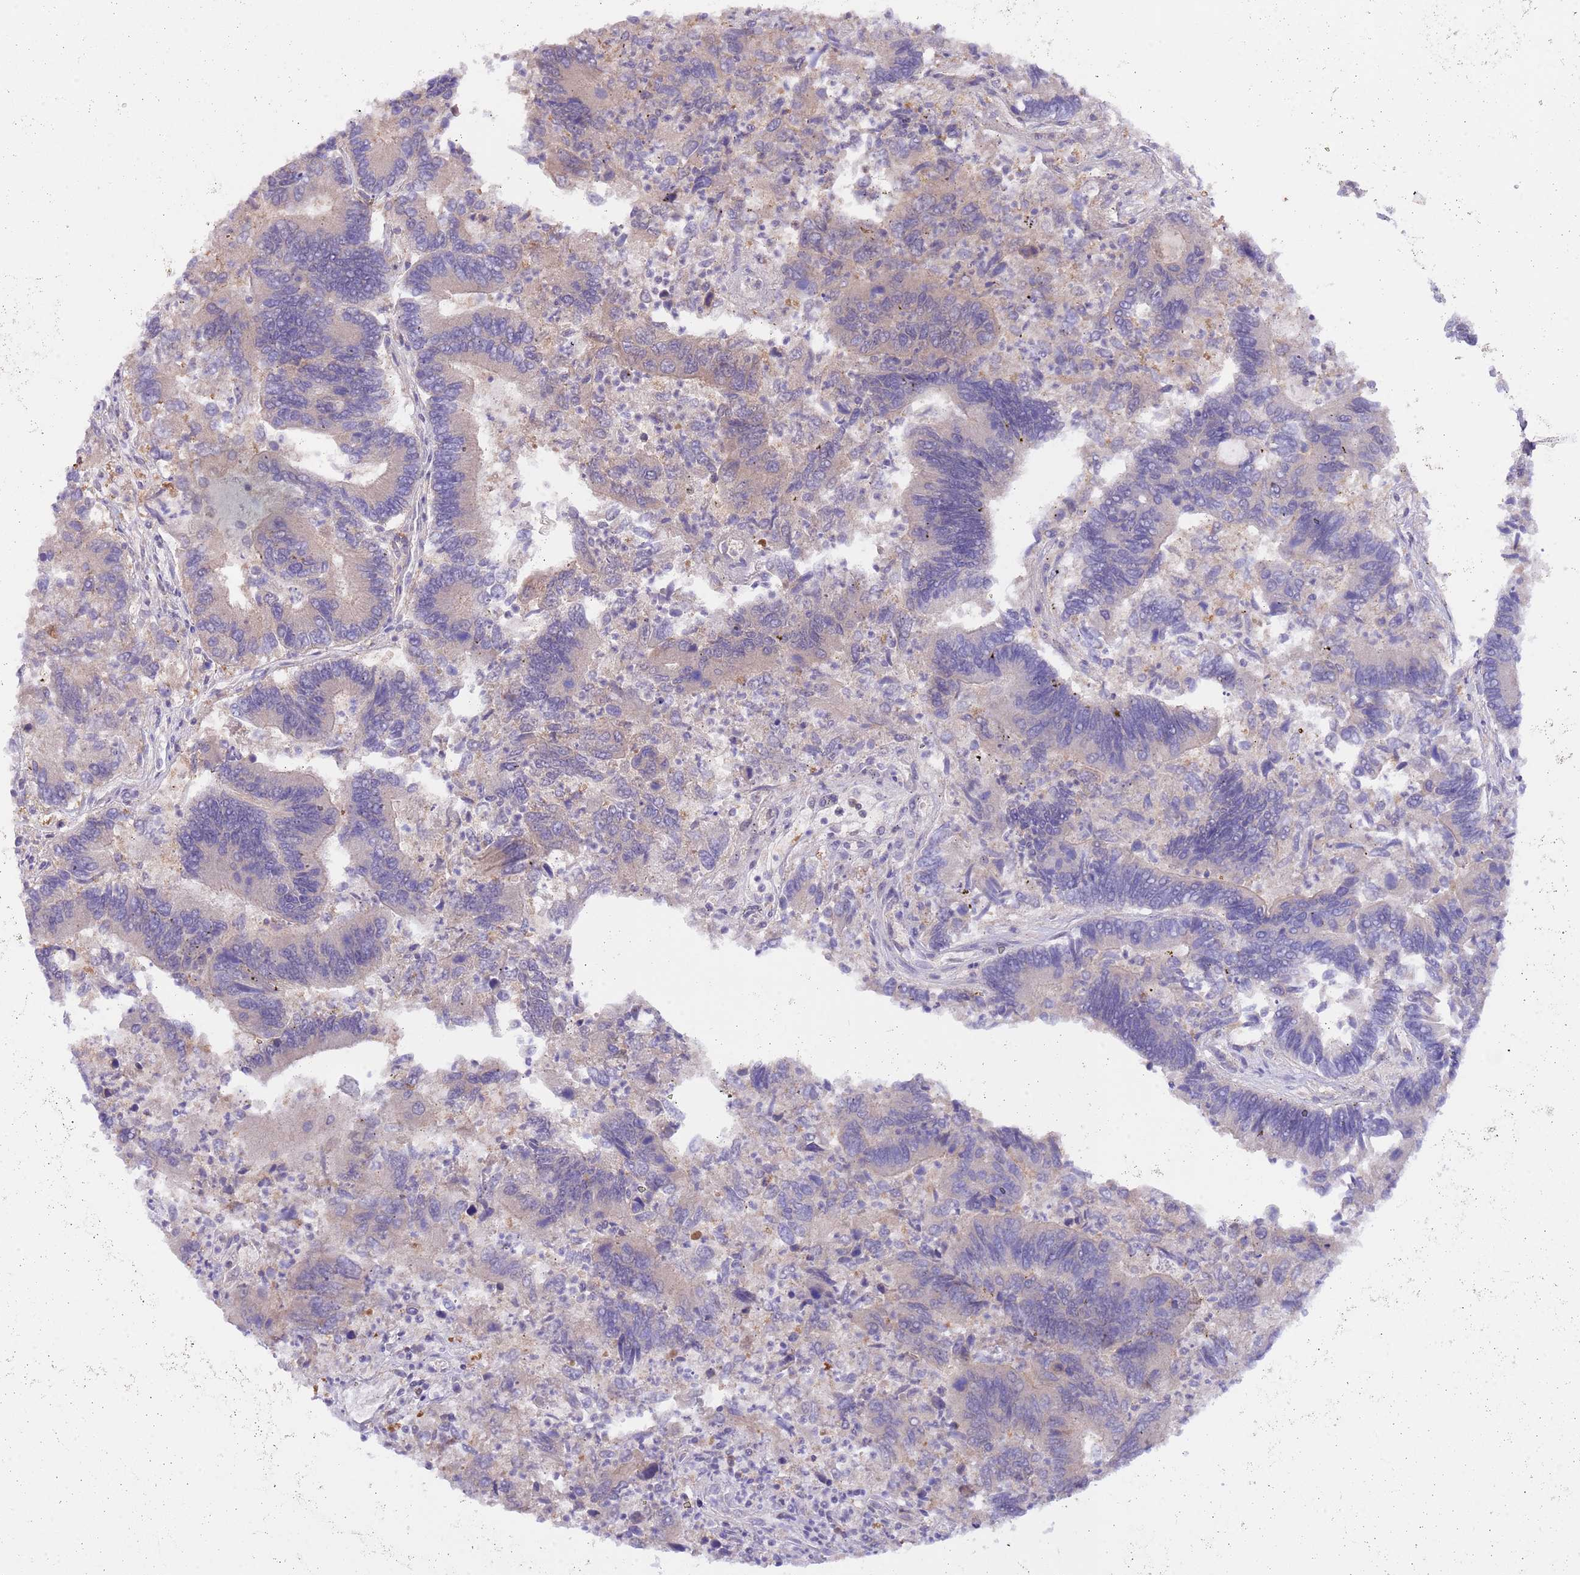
{"staining": {"intensity": "weak", "quantity": "25%-75%", "location": "cytoplasmic/membranous"}, "tissue": "colorectal cancer", "cell_type": "Tumor cells", "image_type": "cancer", "snomed": [{"axis": "morphology", "description": "Adenocarcinoma, NOS"}, {"axis": "topography", "description": "Colon"}], "caption": "Colorectal cancer was stained to show a protein in brown. There is low levels of weak cytoplasmic/membranous expression in approximately 25%-75% of tumor cells.", "gene": "PRR32", "patient": {"sex": "female", "age": 67}}